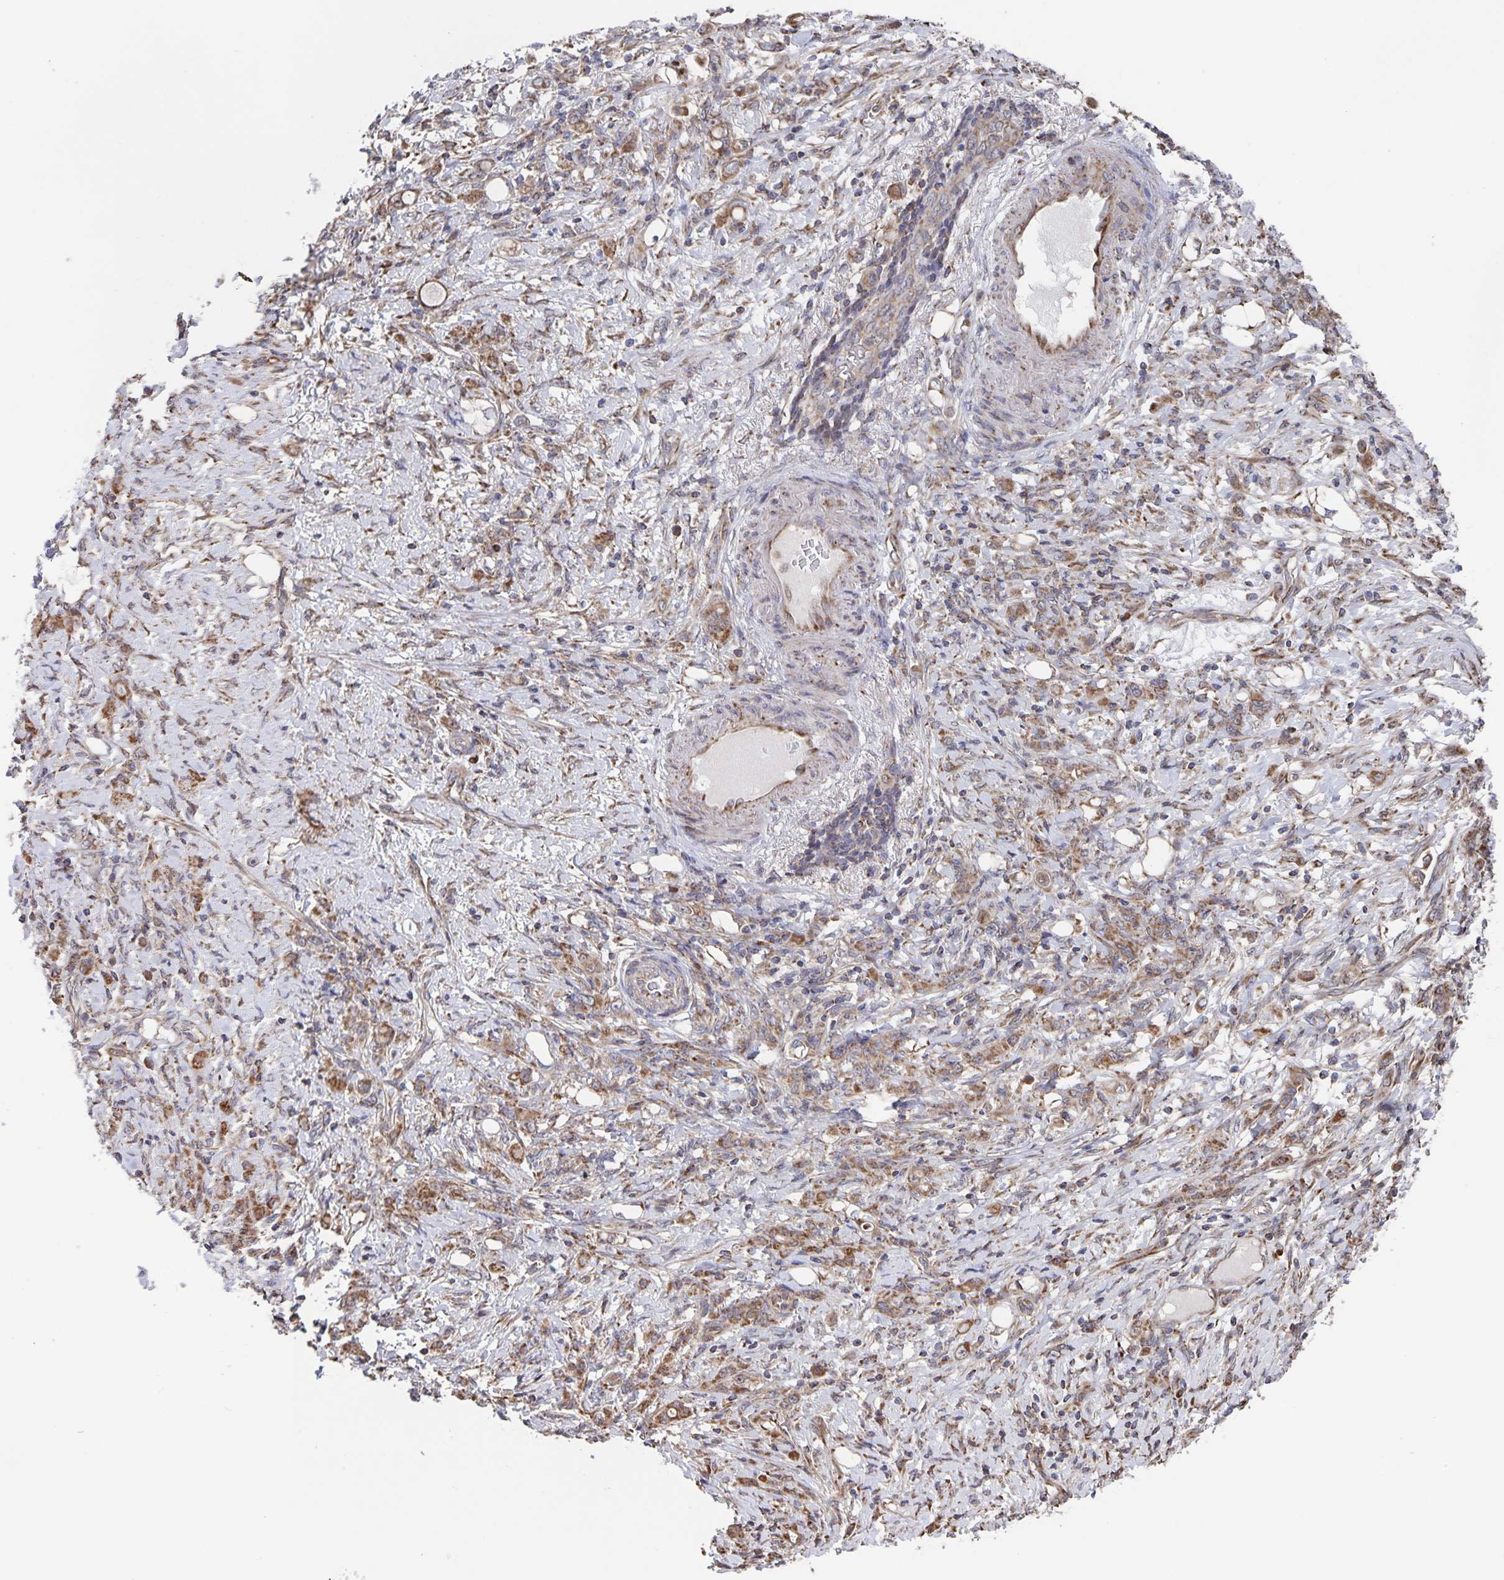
{"staining": {"intensity": "moderate", "quantity": ">75%", "location": "cytoplasmic/membranous"}, "tissue": "stomach cancer", "cell_type": "Tumor cells", "image_type": "cancer", "snomed": [{"axis": "morphology", "description": "Adenocarcinoma, NOS"}, {"axis": "topography", "description": "Stomach"}], "caption": "The photomicrograph displays staining of stomach adenocarcinoma, revealing moderate cytoplasmic/membranous protein expression (brown color) within tumor cells. (Stains: DAB in brown, nuclei in blue, Microscopy: brightfield microscopy at high magnification).", "gene": "ACACA", "patient": {"sex": "female", "age": 79}}